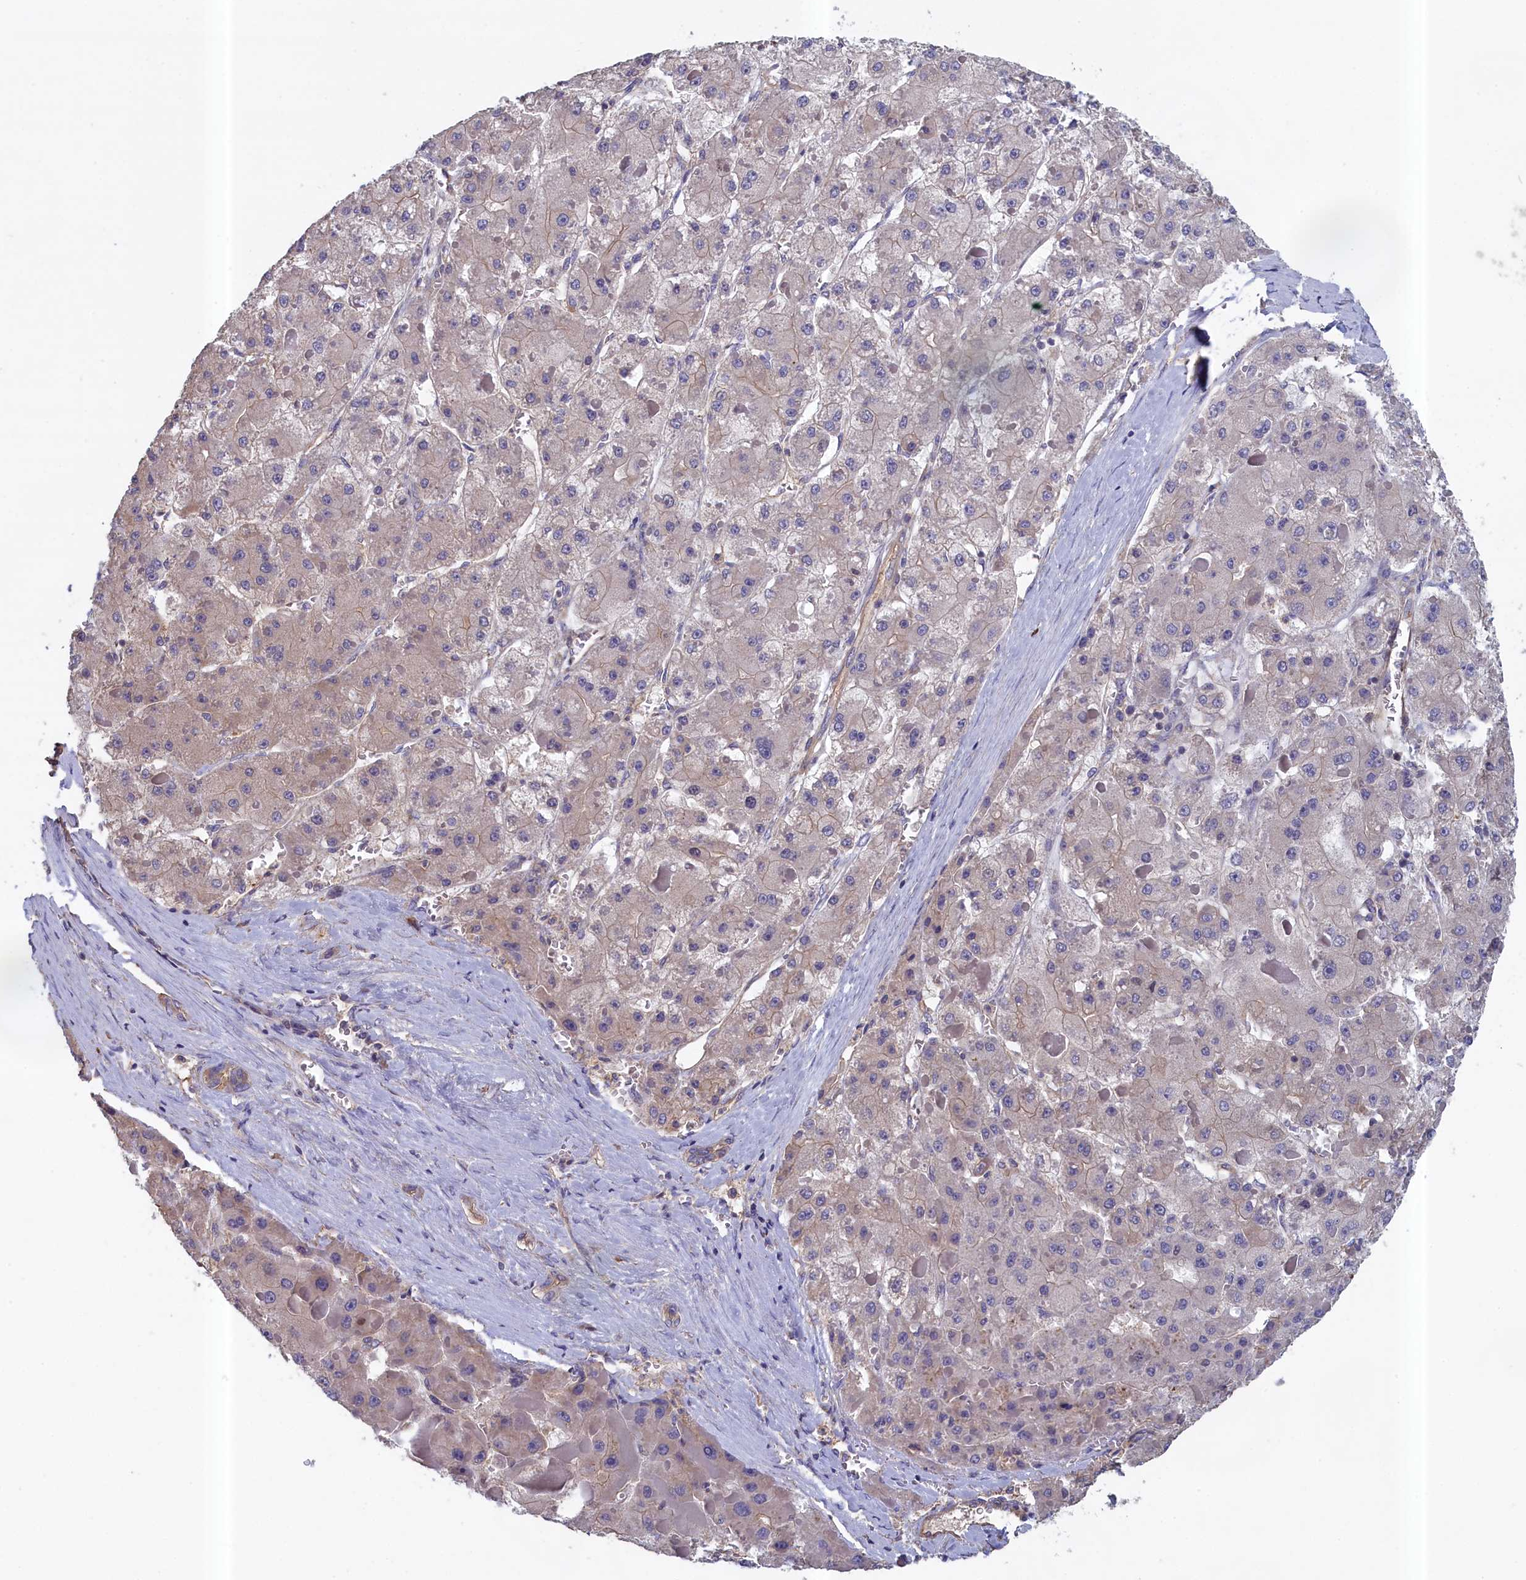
{"staining": {"intensity": "weak", "quantity": "<25%", "location": "cytoplasmic/membranous"}, "tissue": "liver cancer", "cell_type": "Tumor cells", "image_type": "cancer", "snomed": [{"axis": "morphology", "description": "Carcinoma, Hepatocellular, NOS"}, {"axis": "topography", "description": "Liver"}], "caption": "Human liver cancer (hepatocellular carcinoma) stained for a protein using IHC shows no positivity in tumor cells.", "gene": "ANKRD2", "patient": {"sex": "female", "age": 73}}